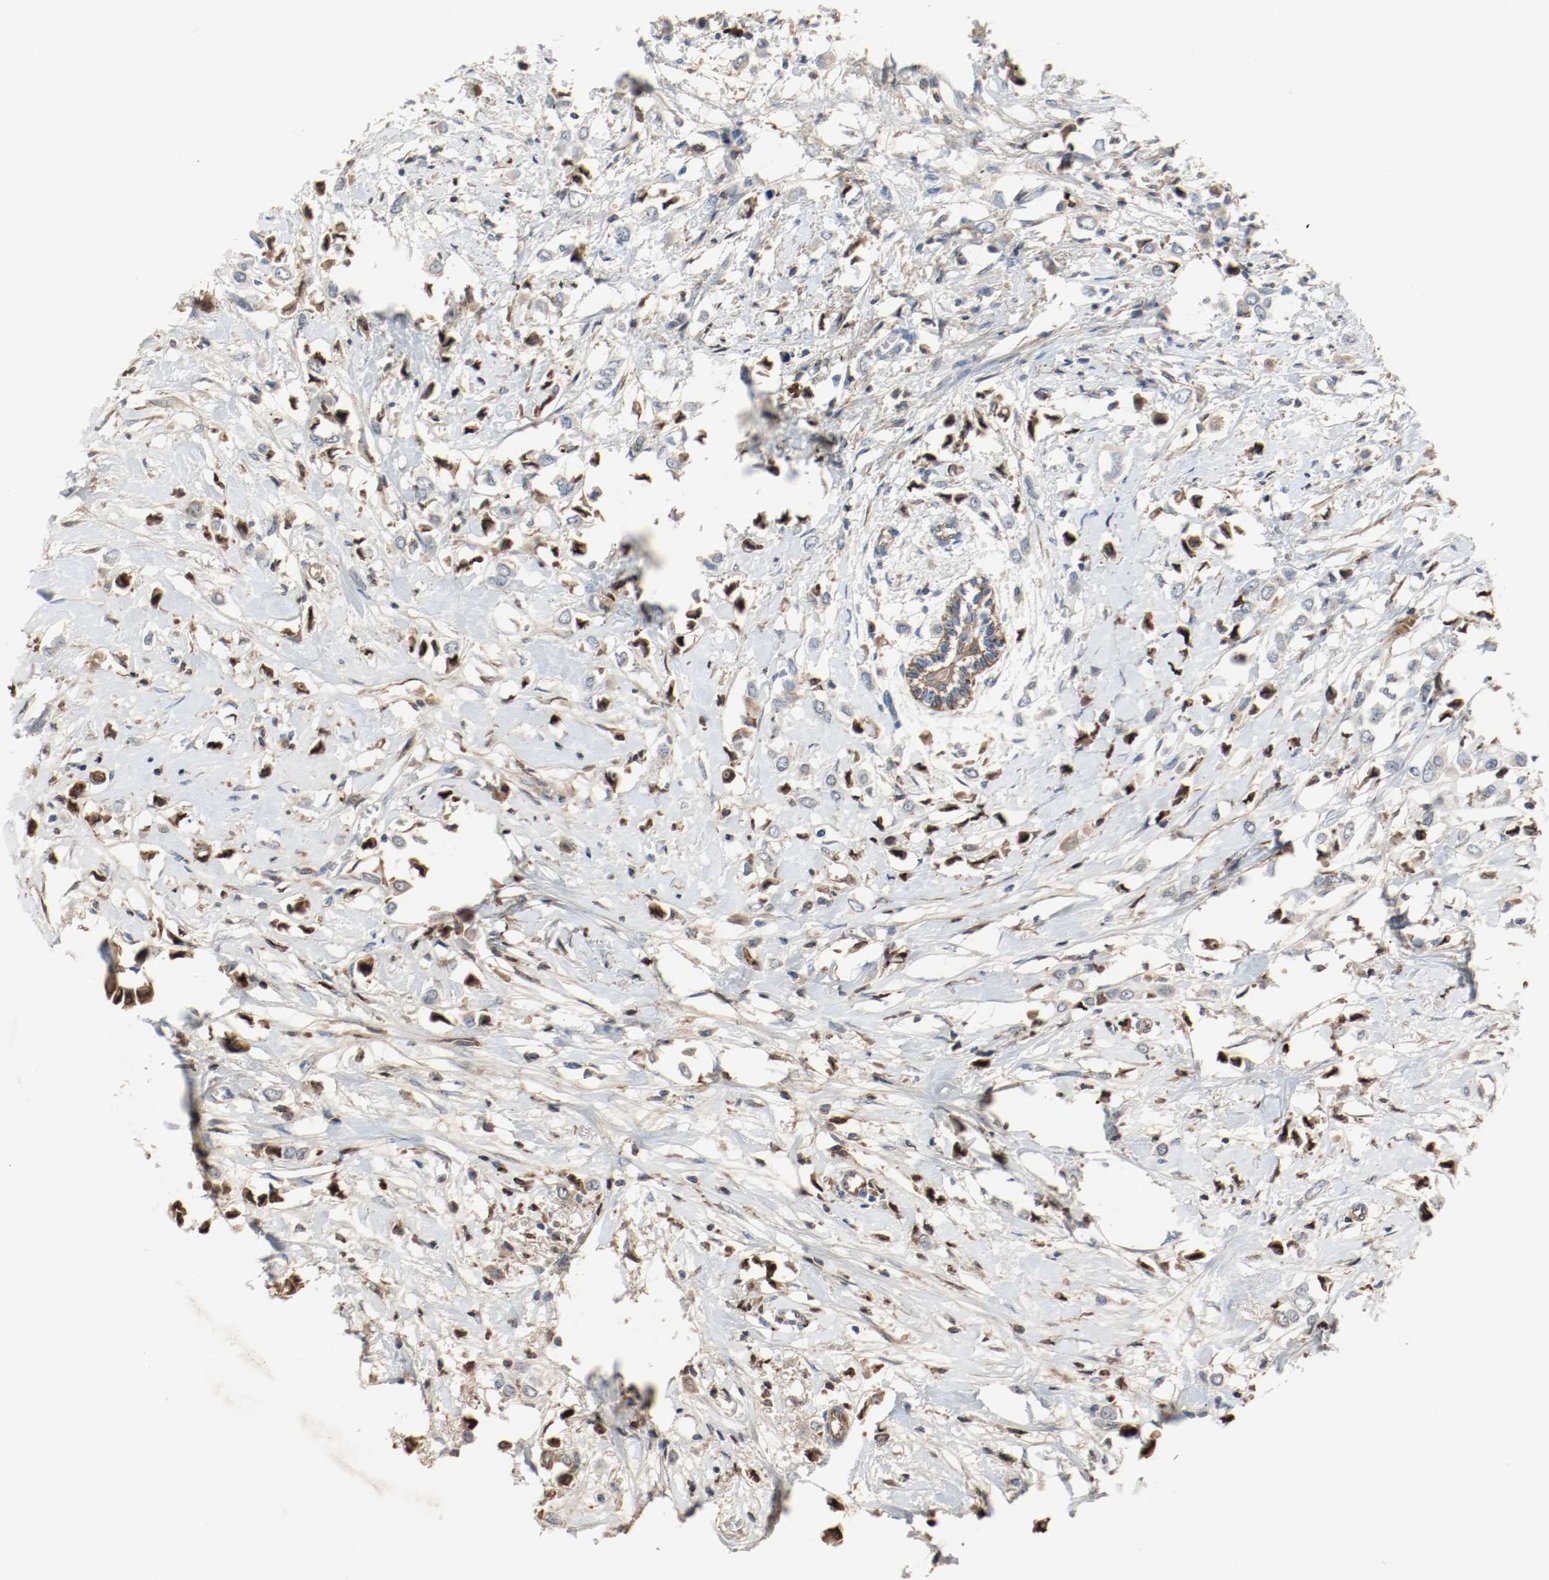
{"staining": {"intensity": "moderate", "quantity": "<25%", "location": "nuclear"}, "tissue": "breast cancer", "cell_type": "Tumor cells", "image_type": "cancer", "snomed": [{"axis": "morphology", "description": "Lobular carcinoma"}, {"axis": "topography", "description": "Breast"}], "caption": "Lobular carcinoma (breast) stained with a protein marker displays moderate staining in tumor cells.", "gene": "BLK", "patient": {"sex": "female", "age": 51}}